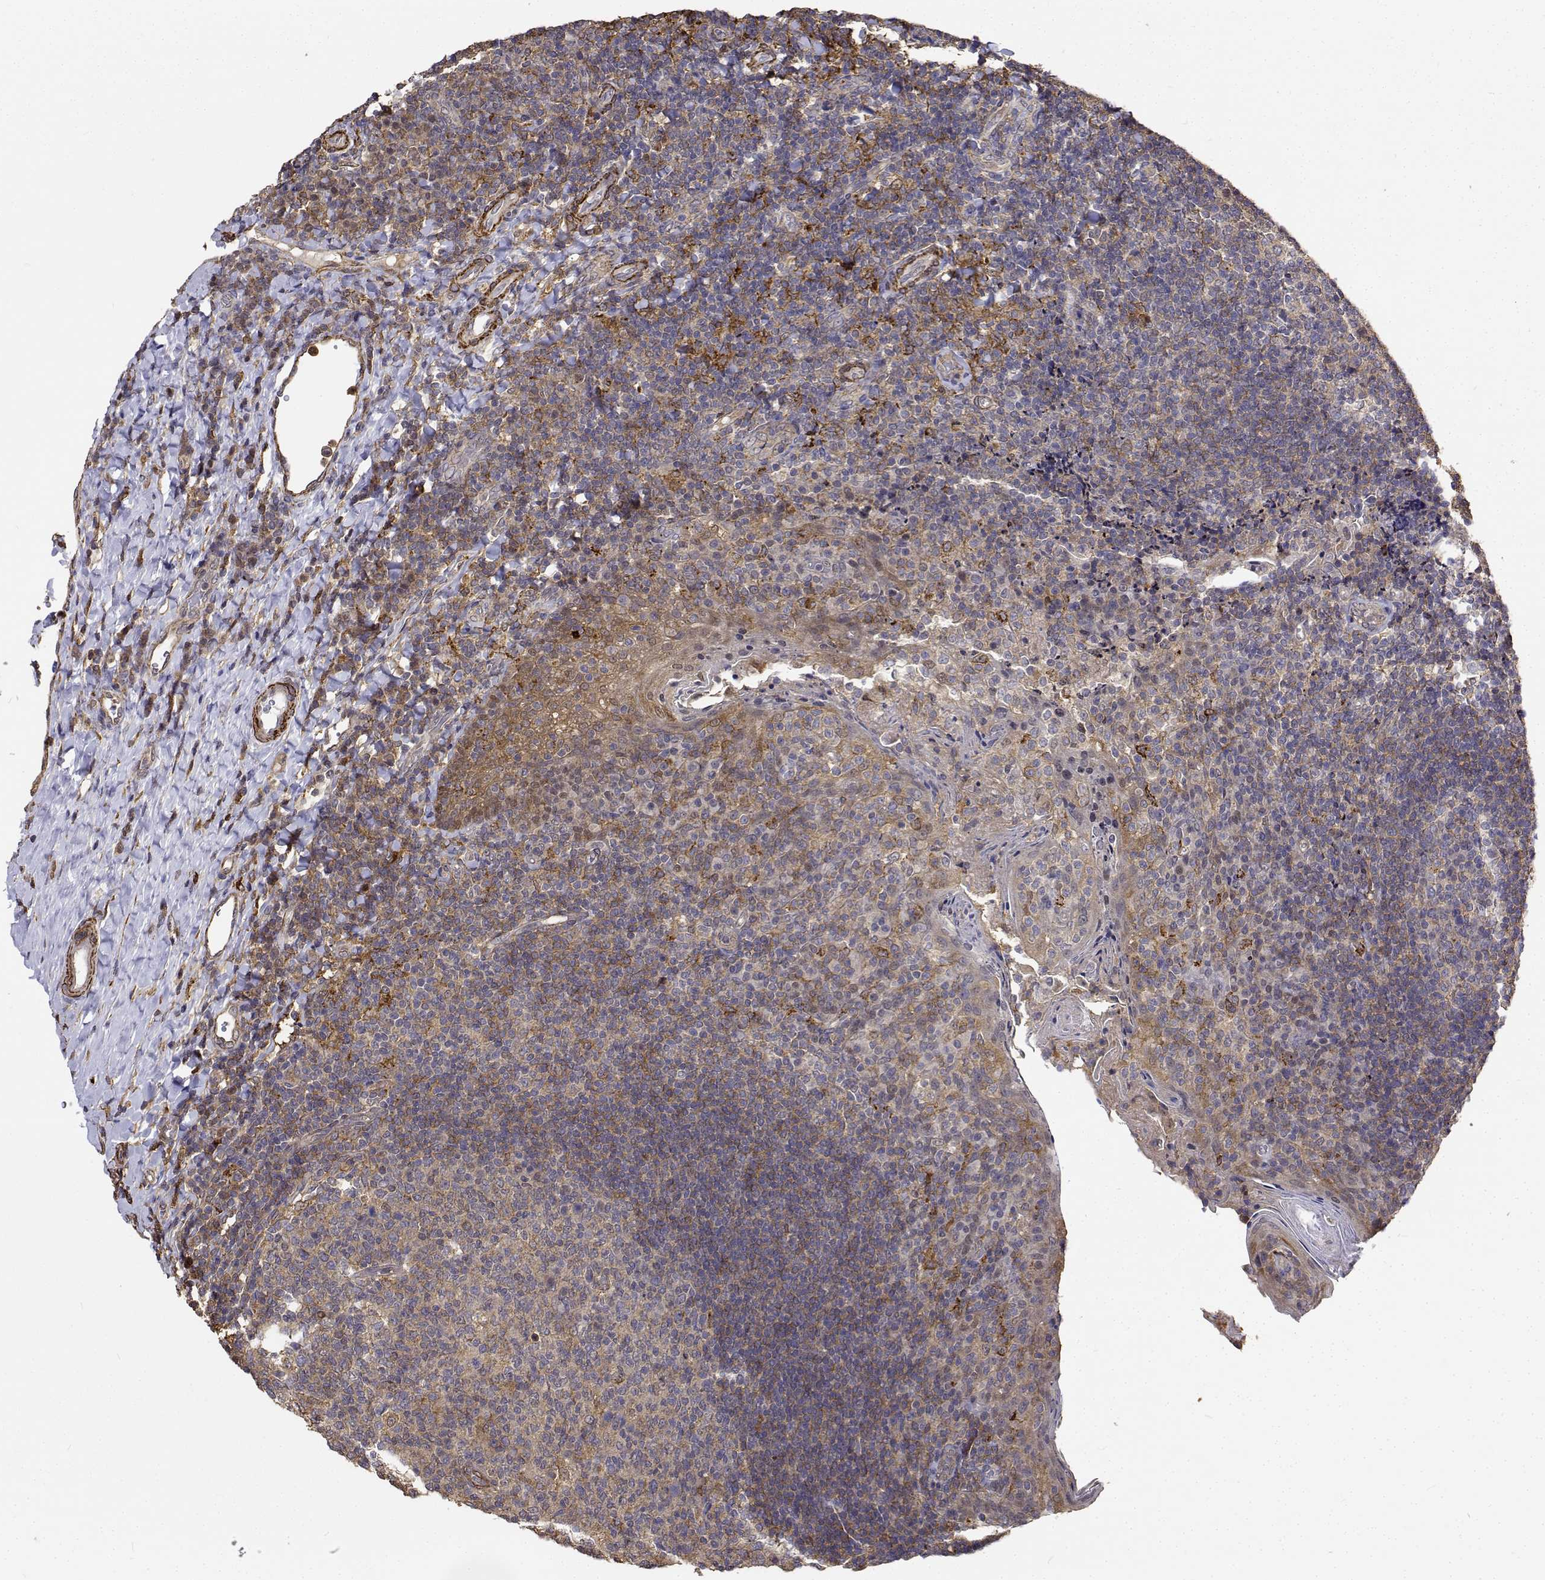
{"staining": {"intensity": "moderate", "quantity": ">75%", "location": "cytoplasmic/membranous"}, "tissue": "tonsil", "cell_type": "Germinal center cells", "image_type": "normal", "snomed": [{"axis": "morphology", "description": "Normal tissue, NOS"}, {"axis": "topography", "description": "Tonsil"}], "caption": "Immunohistochemical staining of normal tonsil displays moderate cytoplasmic/membranous protein expression in about >75% of germinal center cells.", "gene": "PCID2", "patient": {"sex": "female", "age": 10}}